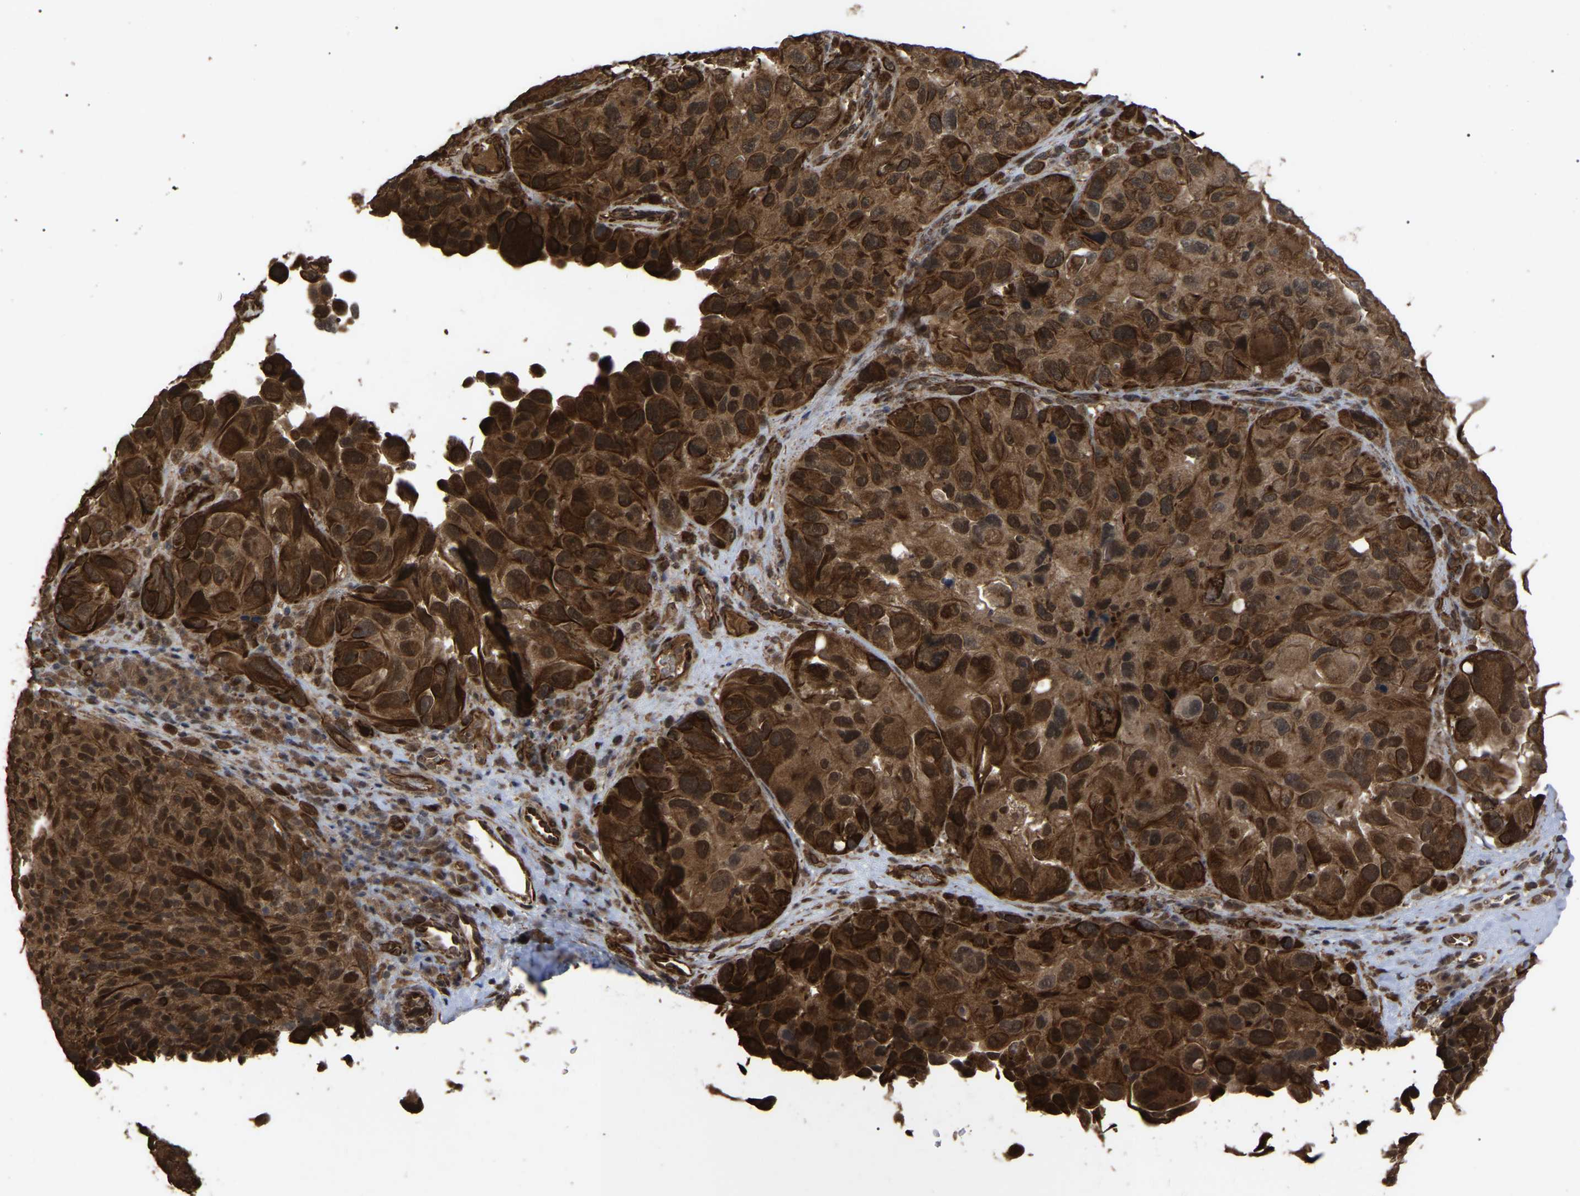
{"staining": {"intensity": "strong", "quantity": ">75%", "location": "cytoplasmic/membranous"}, "tissue": "melanoma", "cell_type": "Tumor cells", "image_type": "cancer", "snomed": [{"axis": "morphology", "description": "Malignant melanoma, NOS"}, {"axis": "topography", "description": "Skin"}], "caption": "Brown immunohistochemical staining in human malignant melanoma shows strong cytoplasmic/membranous expression in about >75% of tumor cells.", "gene": "FAM161B", "patient": {"sex": "female", "age": 73}}